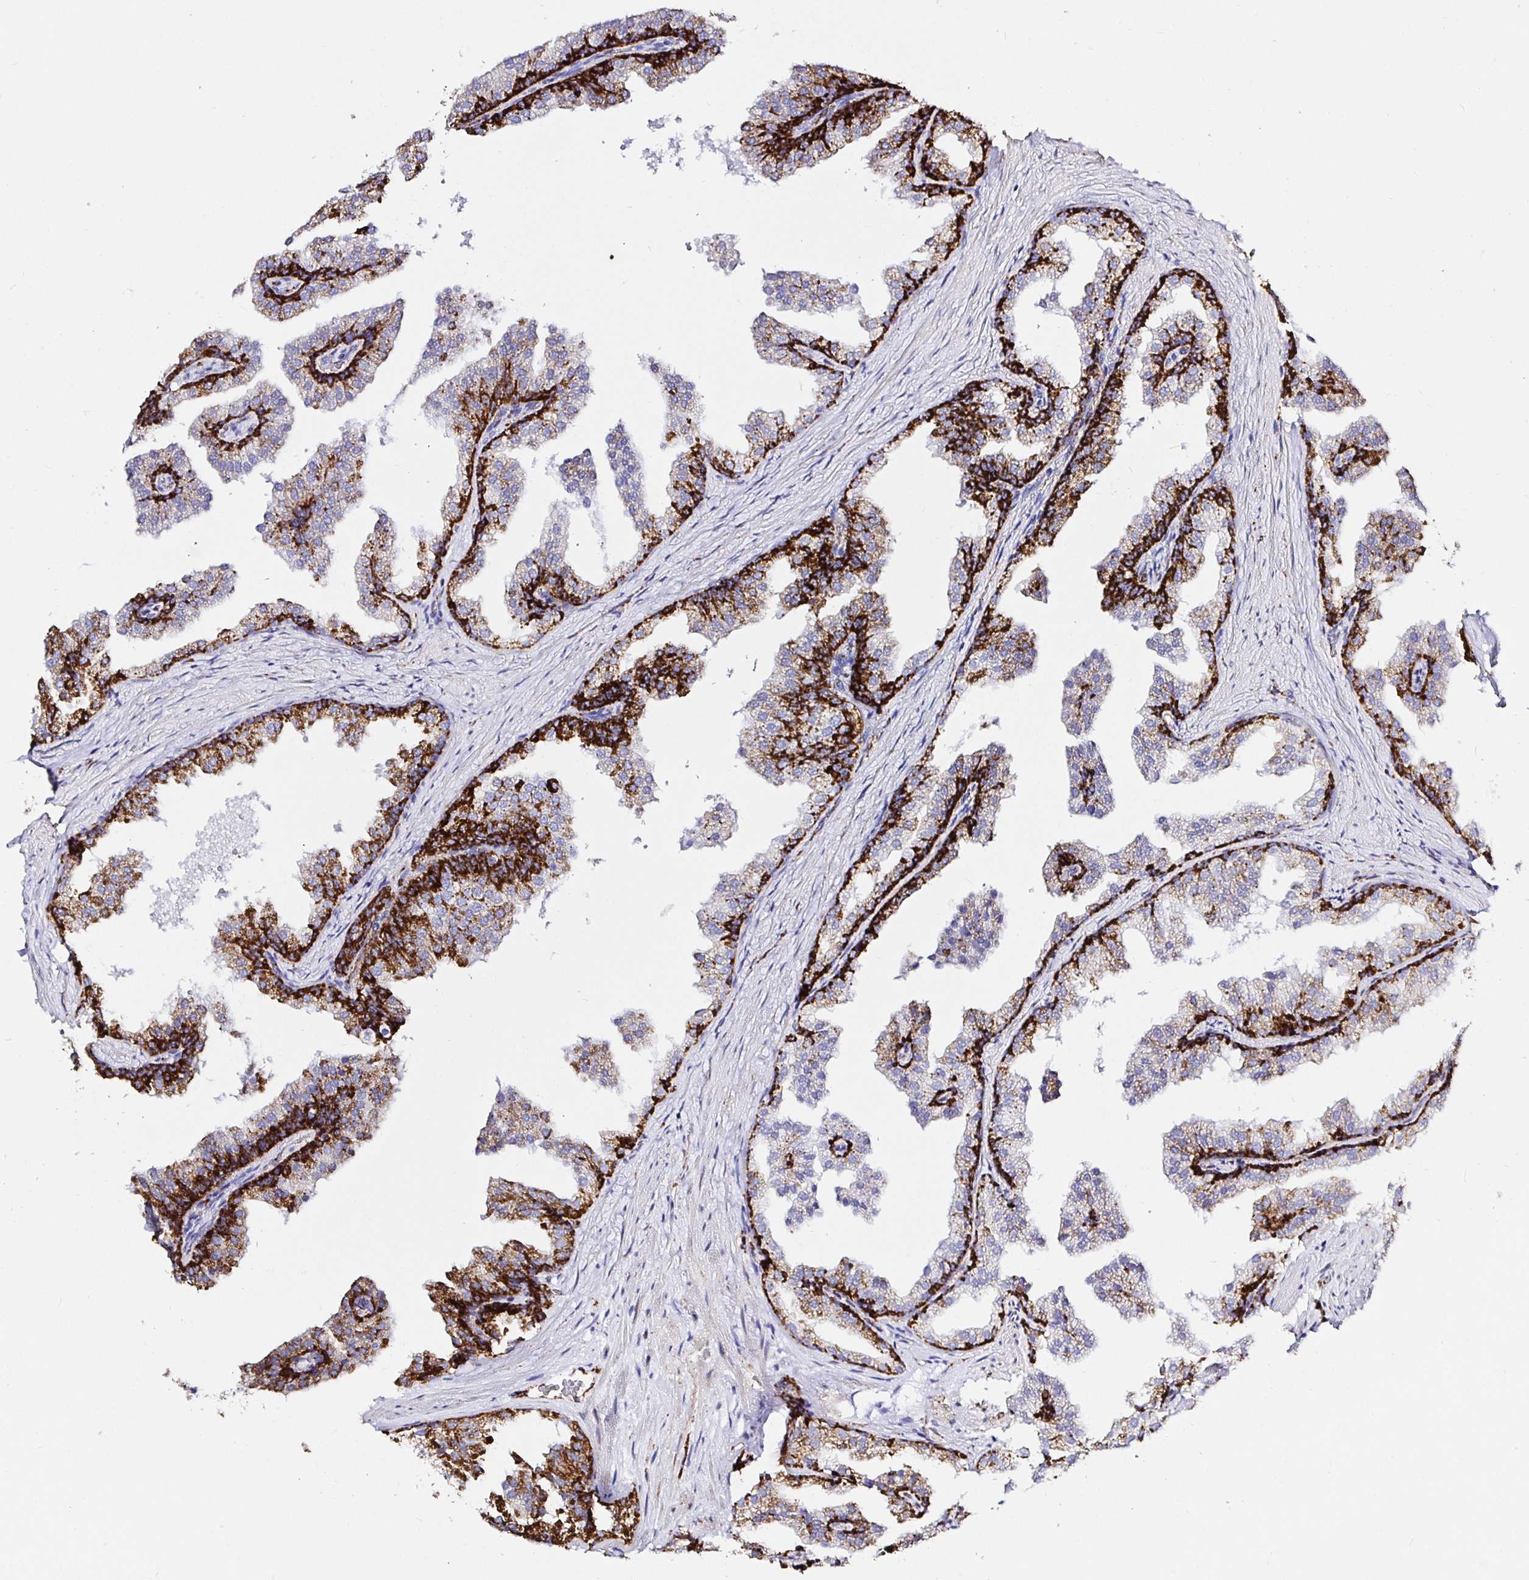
{"staining": {"intensity": "strong", "quantity": "25%-75%", "location": "cytoplasmic/membranous"}, "tissue": "prostate", "cell_type": "Glandular cells", "image_type": "normal", "snomed": [{"axis": "morphology", "description": "Normal tissue, NOS"}, {"axis": "topography", "description": "Prostate"}], "caption": "Protein staining of unremarkable prostate exhibits strong cytoplasmic/membranous staining in approximately 25%-75% of glandular cells.", "gene": "MAOA", "patient": {"sex": "male", "age": 37}}